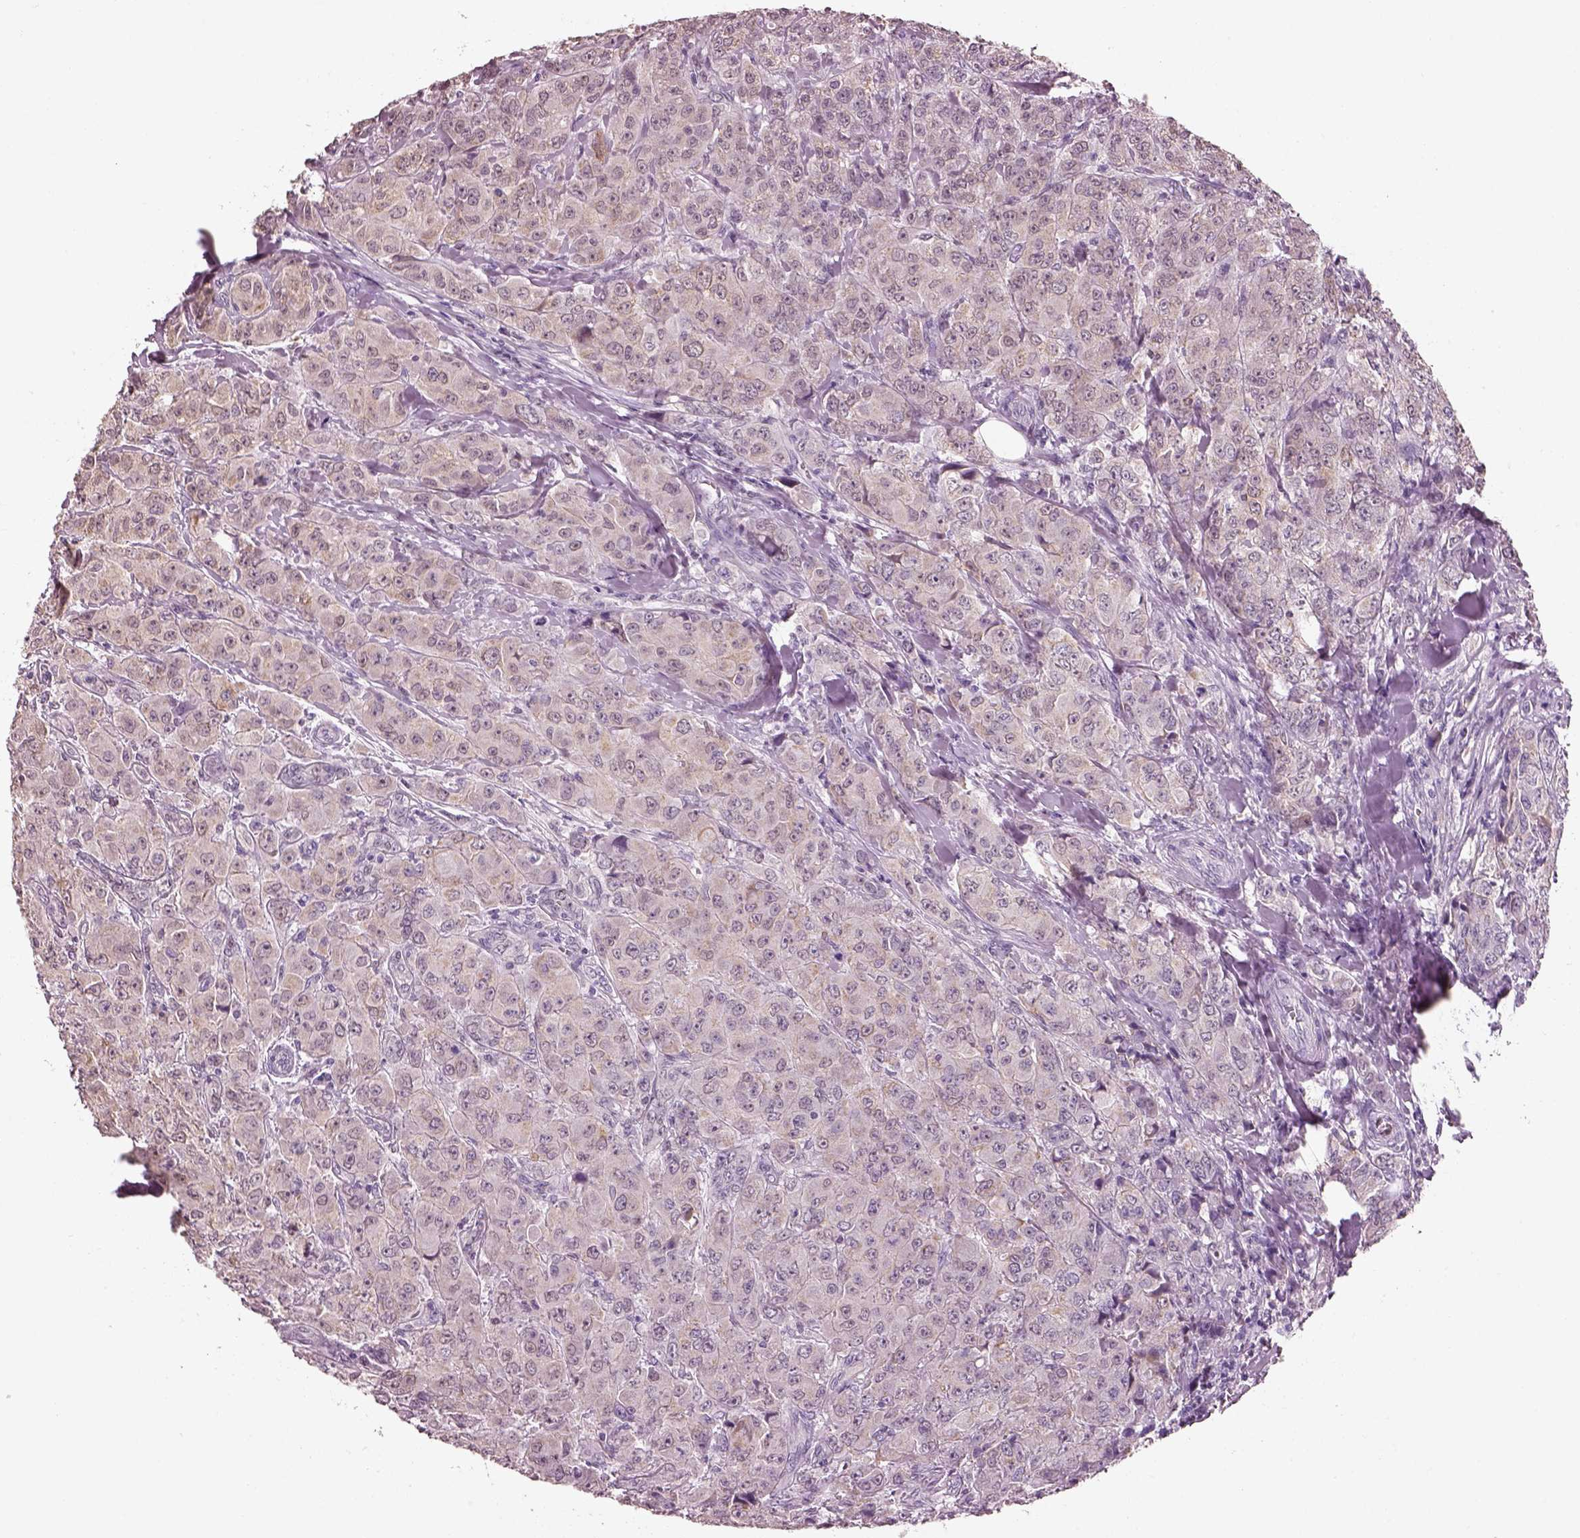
{"staining": {"intensity": "weak", "quantity": ">75%", "location": "cytoplasmic/membranous"}, "tissue": "breast cancer", "cell_type": "Tumor cells", "image_type": "cancer", "snomed": [{"axis": "morphology", "description": "Duct carcinoma"}, {"axis": "topography", "description": "Breast"}], "caption": "The micrograph shows immunohistochemical staining of breast intraductal carcinoma. There is weak cytoplasmic/membranous positivity is present in approximately >75% of tumor cells.", "gene": "ELSPBP1", "patient": {"sex": "female", "age": 43}}